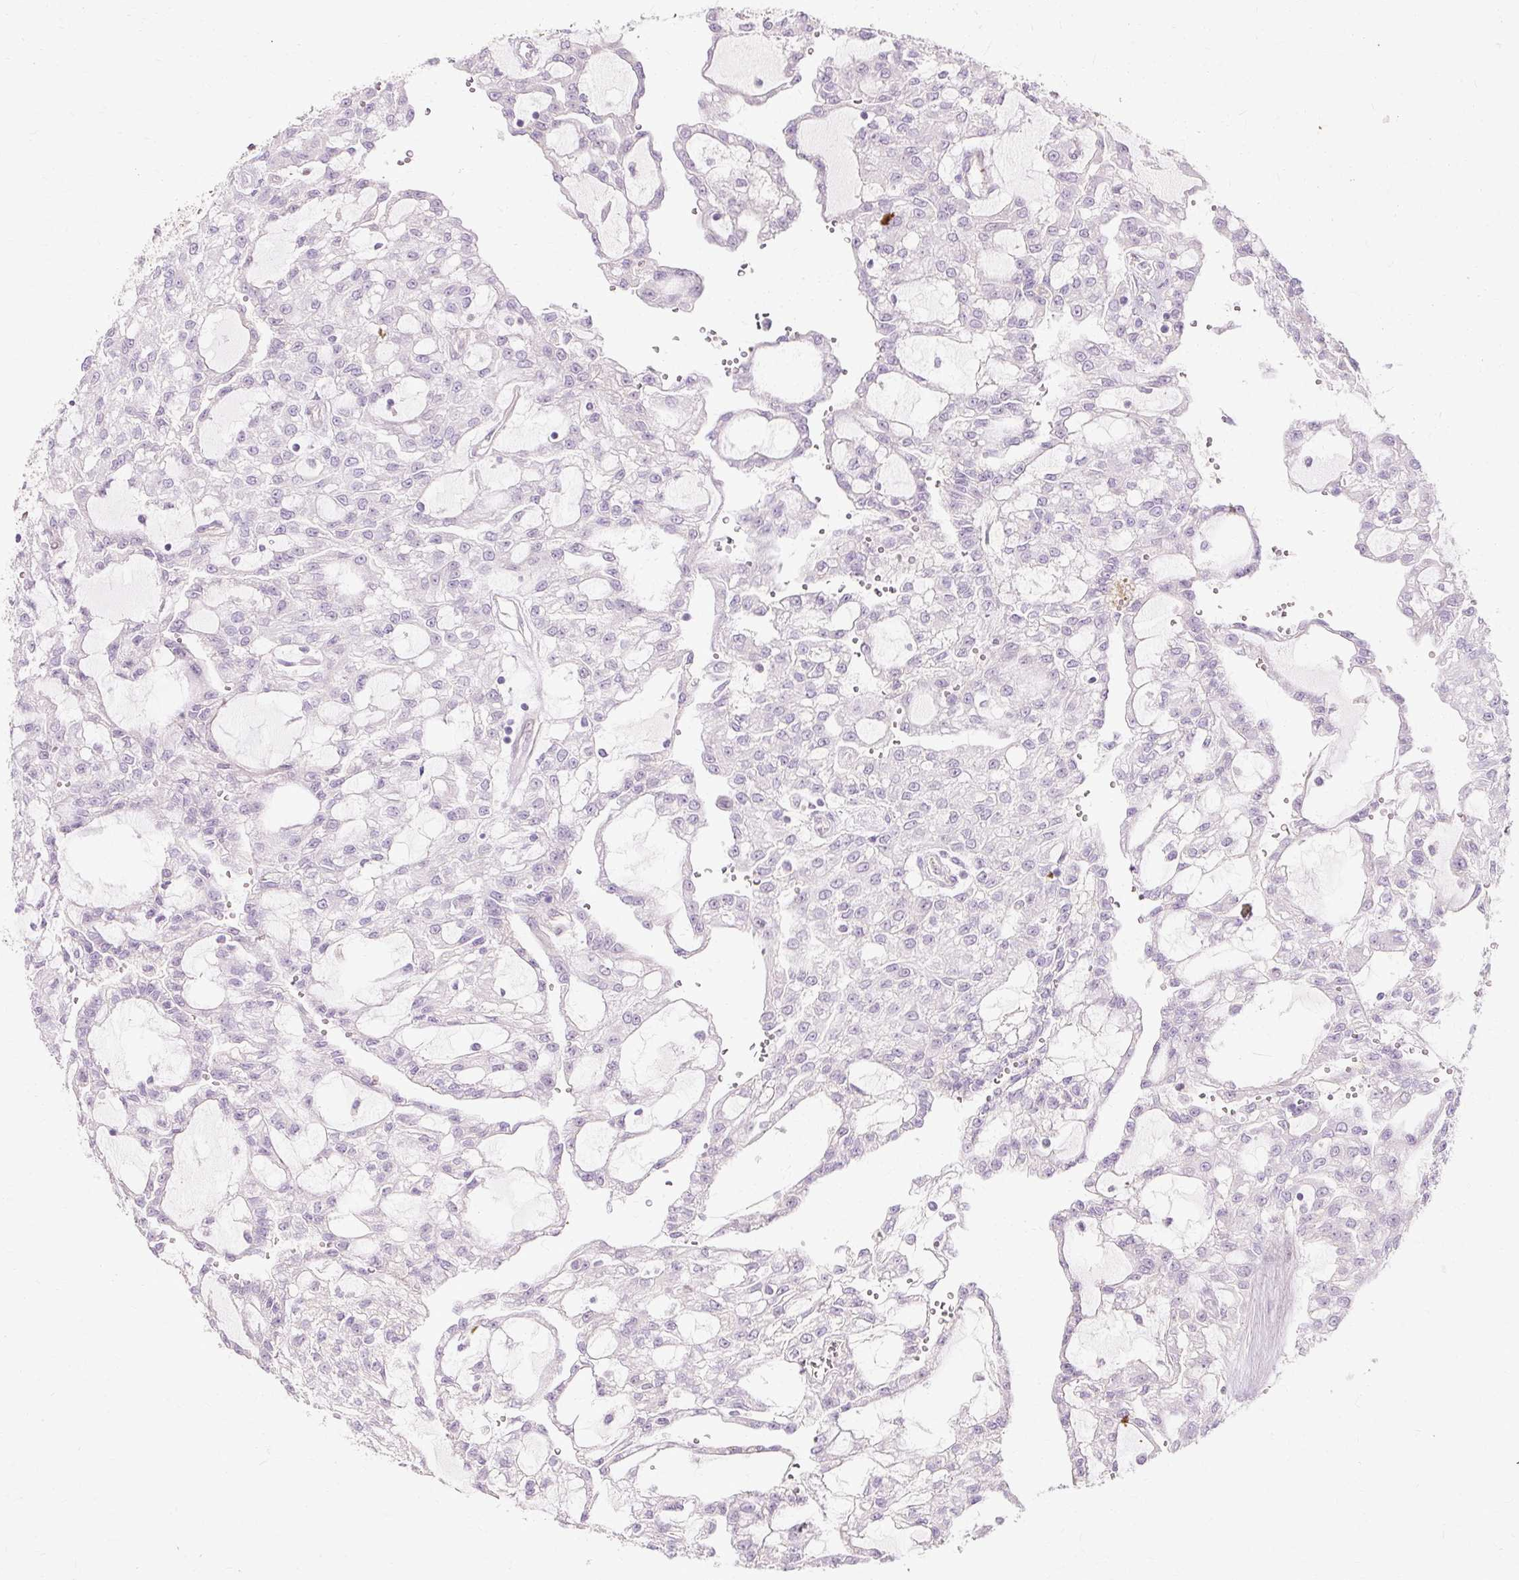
{"staining": {"intensity": "negative", "quantity": "none", "location": "none"}, "tissue": "renal cancer", "cell_type": "Tumor cells", "image_type": "cancer", "snomed": [{"axis": "morphology", "description": "Adenocarcinoma, NOS"}, {"axis": "topography", "description": "Kidney"}], "caption": "DAB (3,3'-diaminobenzidine) immunohistochemical staining of human renal cancer (adenocarcinoma) shows no significant staining in tumor cells.", "gene": "CNN3", "patient": {"sex": "male", "age": 63}}